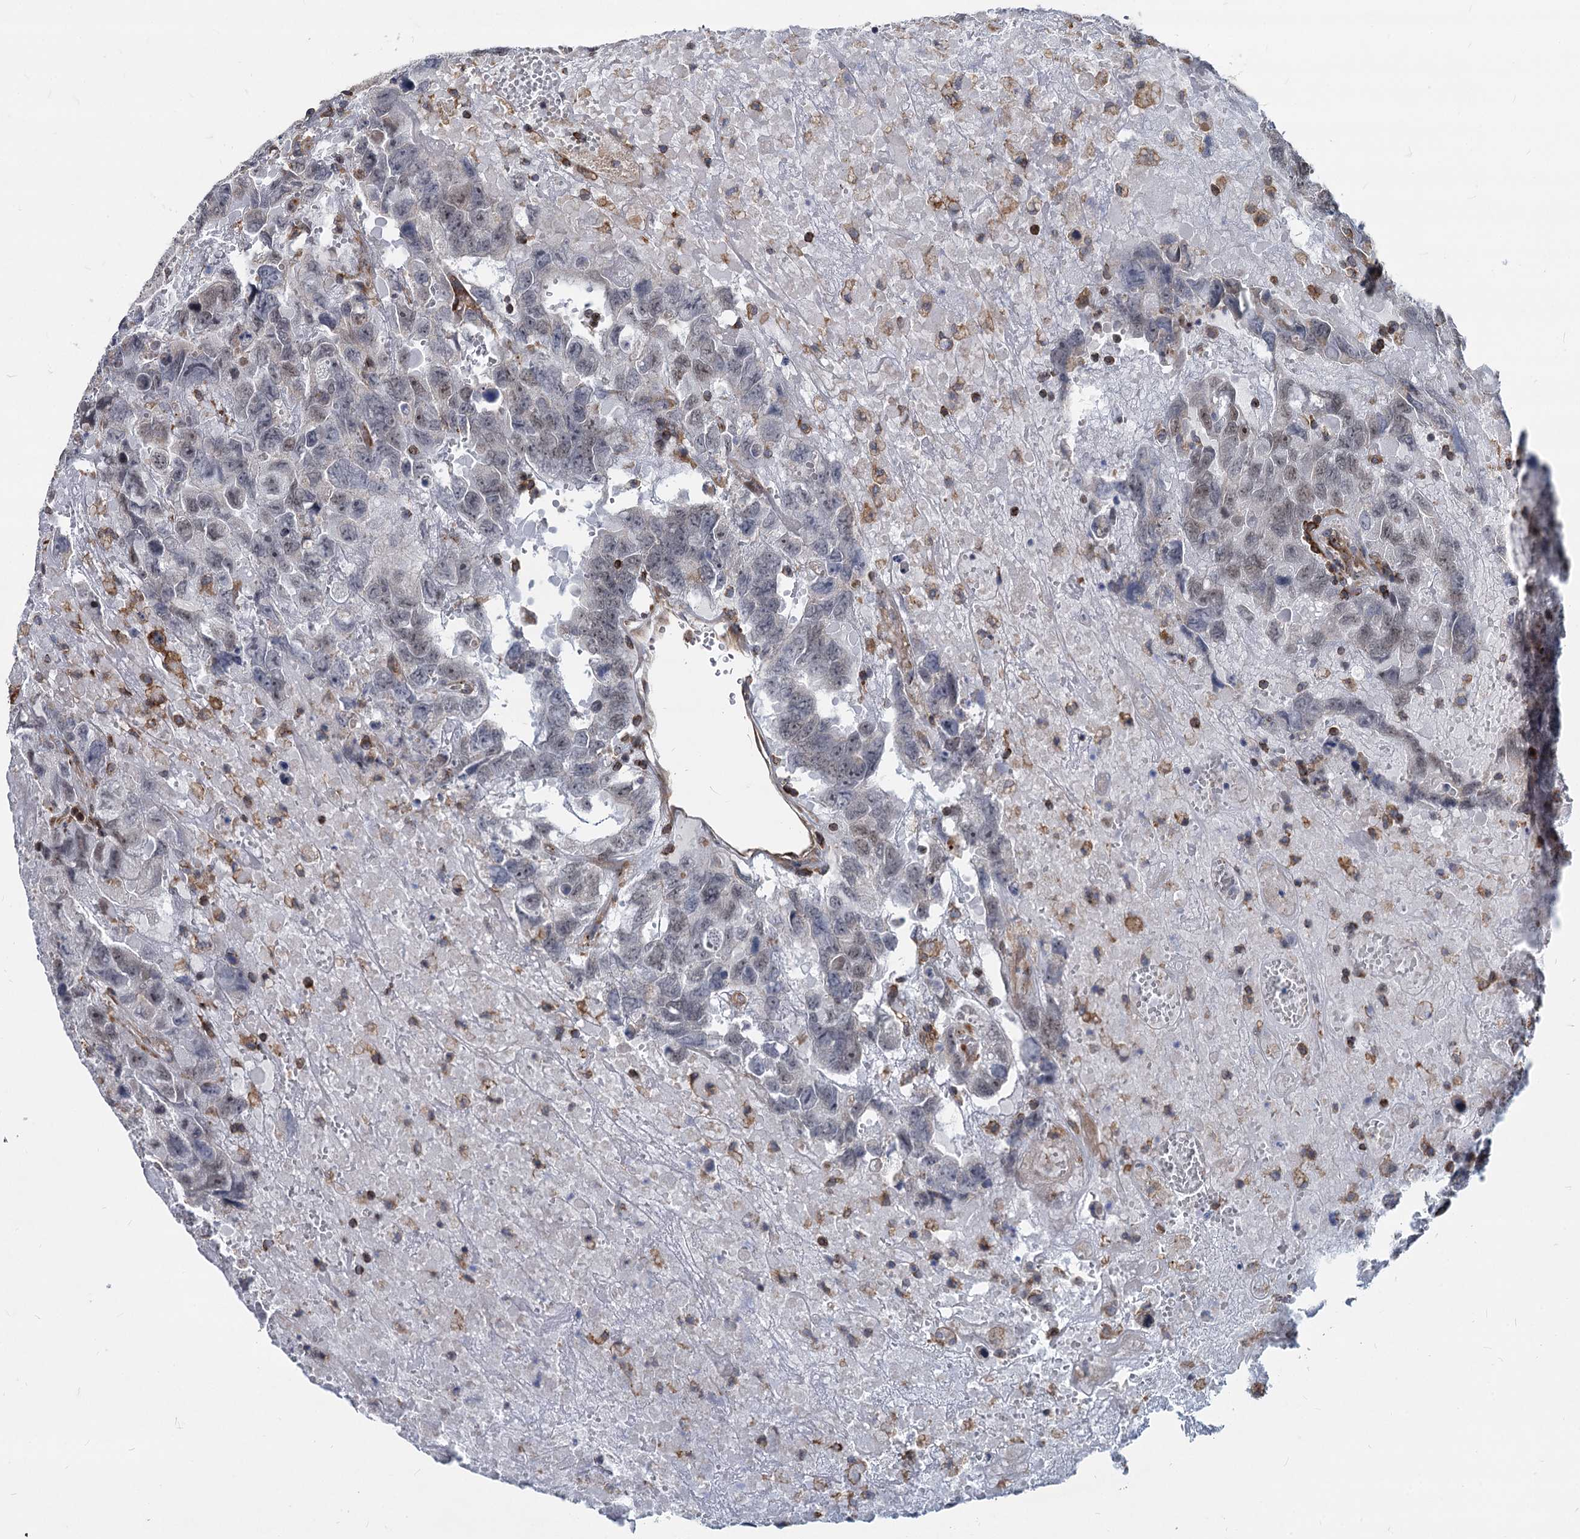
{"staining": {"intensity": "negative", "quantity": "none", "location": "none"}, "tissue": "testis cancer", "cell_type": "Tumor cells", "image_type": "cancer", "snomed": [{"axis": "morphology", "description": "Carcinoma, Embryonal, NOS"}, {"axis": "topography", "description": "Testis"}], "caption": "The histopathology image demonstrates no significant staining in tumor cells of testis embryonal carcinoma. Brightfield microscopy of IHC stained with DAB (3,3'-diaminobenzidine) (brown) and hematoxylin (blue), captured at high magnification.", "gene": "STIM1", "patient": {"sex": "male", "age": 45}}